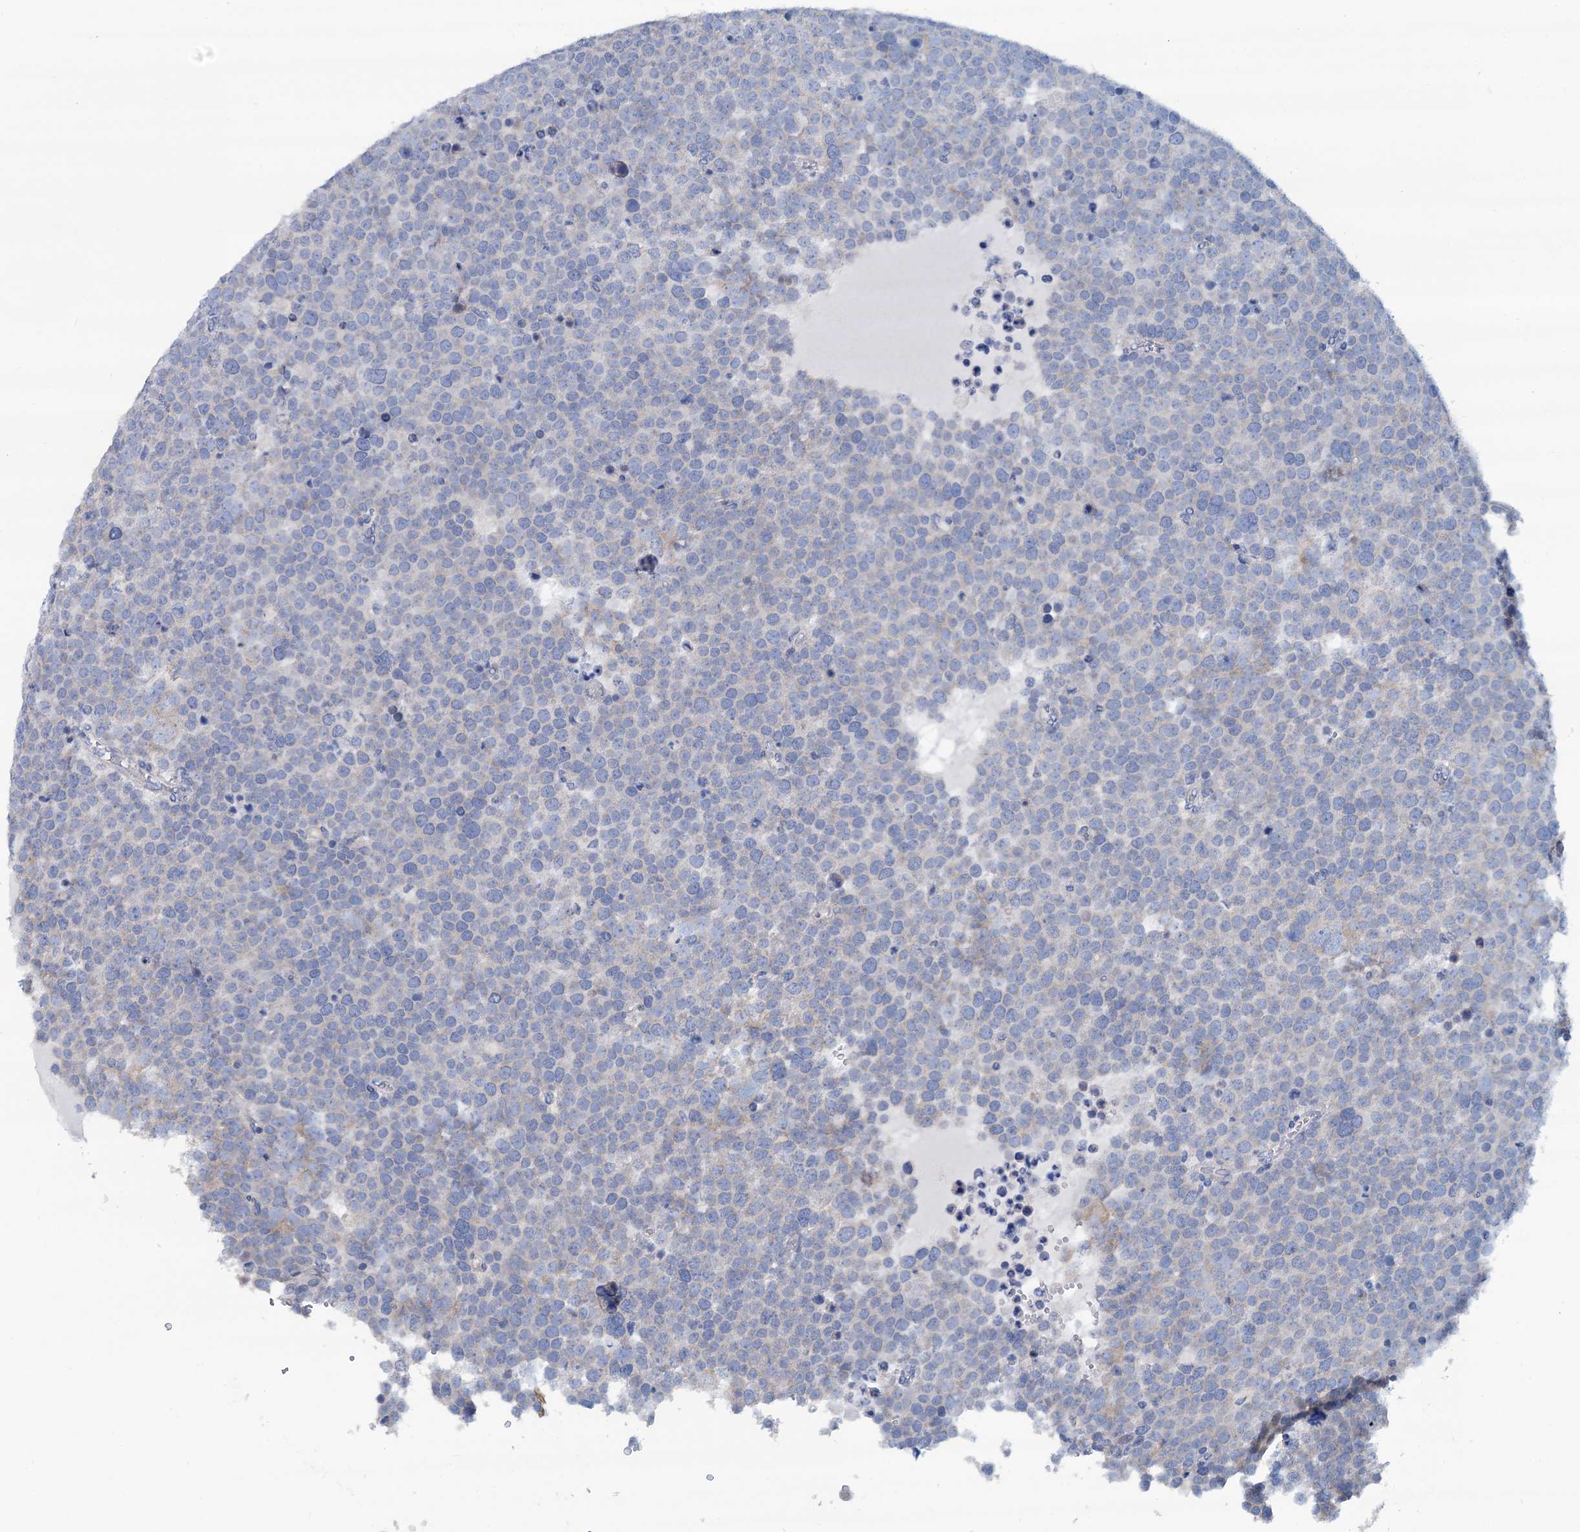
{"staining": {"intensity": "negative", "quantity": "none", "location": "none"}, "tissue": "testis cancer", "cell_type": "Tumor cells", "image_type": "cancer", "snomed": [{"axis": "morphology", "description": "Seminoma, NOS"}, {"axis": "topography", "description": "Testis"}], "caption": "Seminoma (testis) stained for a protein using immunohistochemistry displays no staining tumor cells.", "gene": "SLC1A3", "patient": {"sex": "male", "age": 71}}